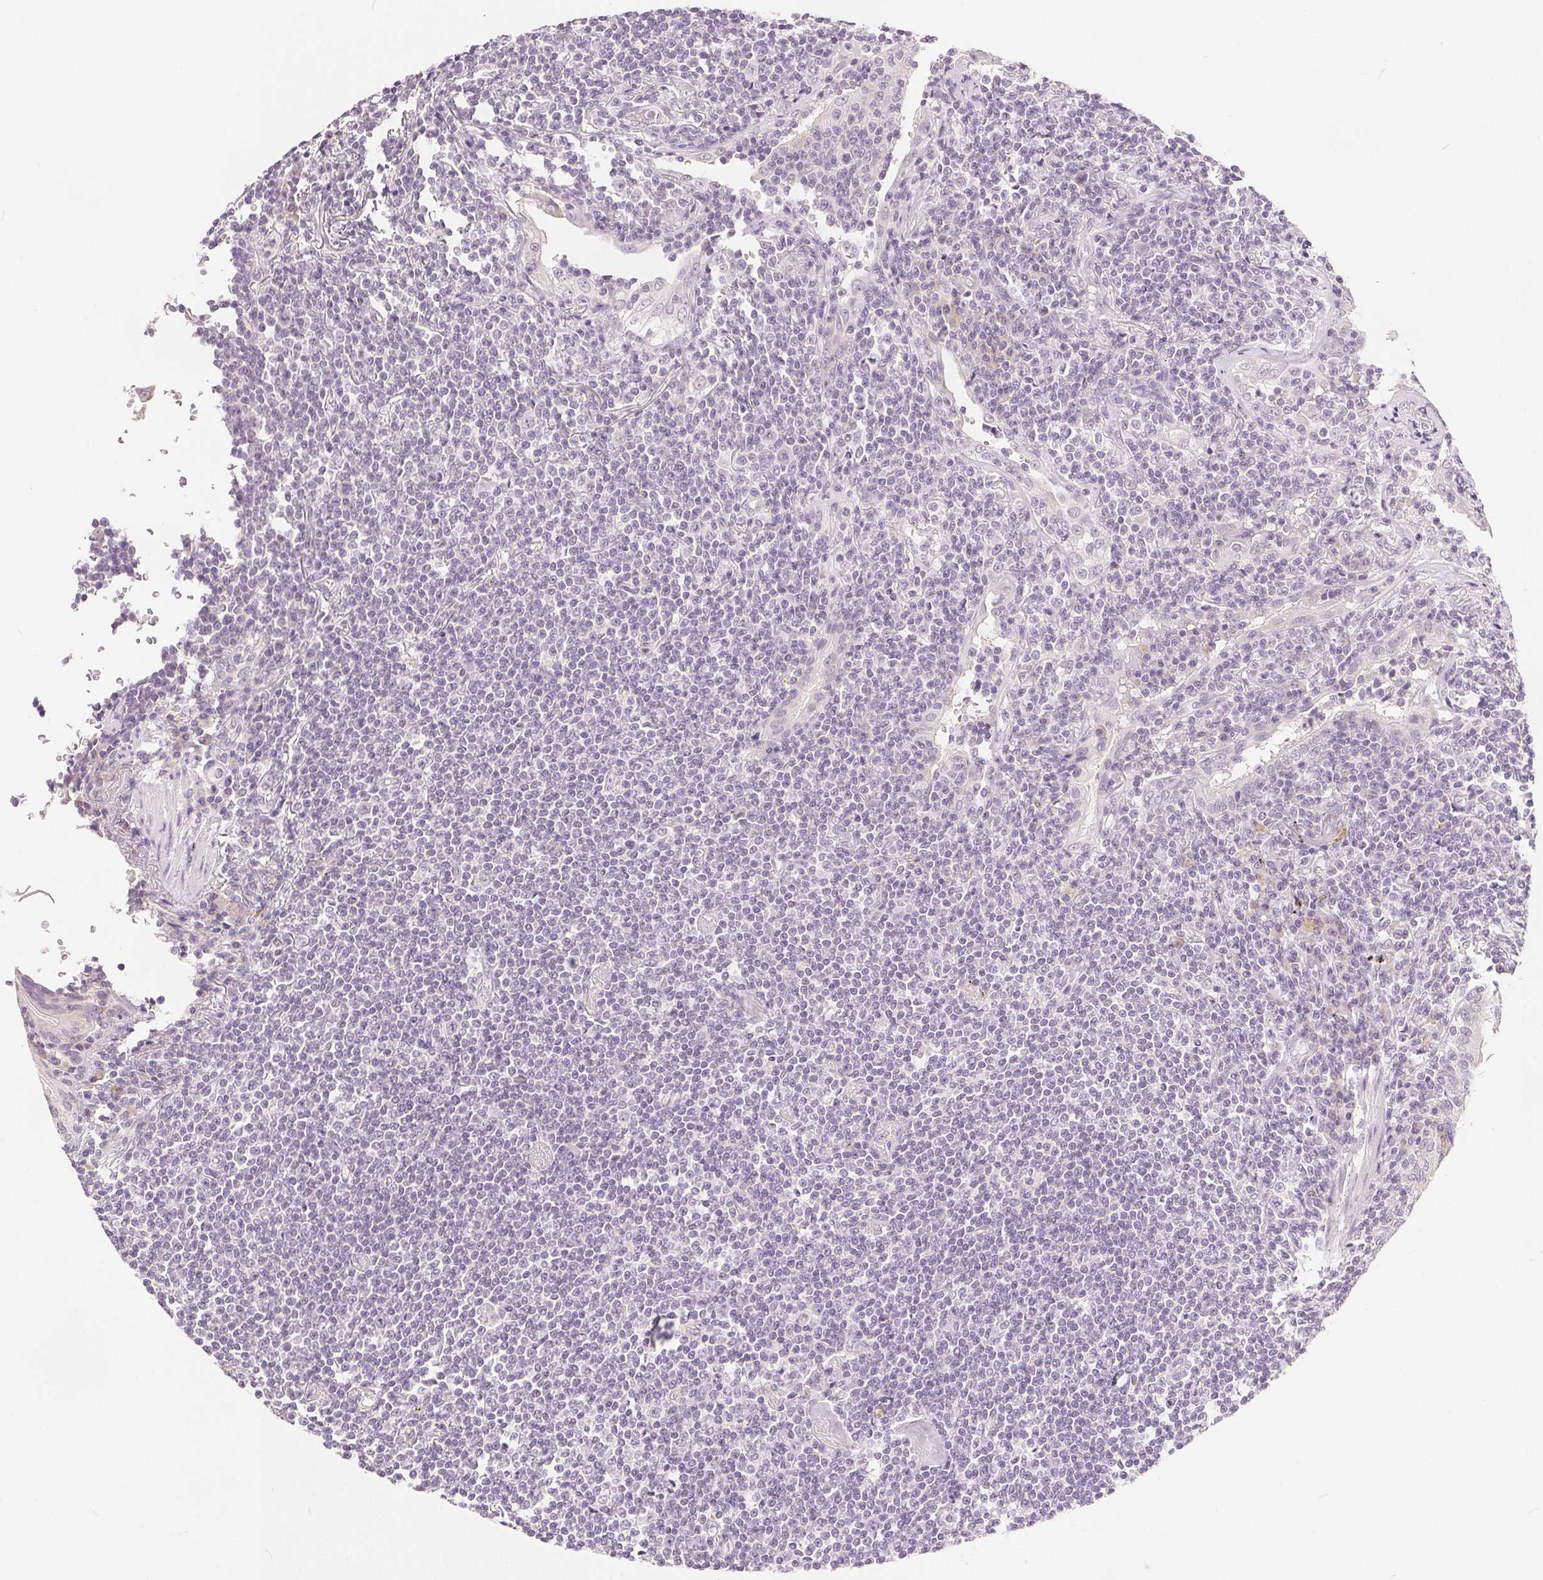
{"staining": {"intensity": "negative", "quantity": "none", "location": "none"}, "tissue": "lymphoma", "cell_type": "Tumor cells", "image_type": "cancer", "snomed": [{"axis": "morphology", "description": "Malignant lymphoma, non-Hodgkin's type, Low grade"}, {"axis": "topography", "description": "Lung"}], "caption": "Immunohistochemistry (IHC) of lymphoma shows no expression in tumor cells.", "gene": "CA12", "patient": {"sex": "female", "age": 71}}